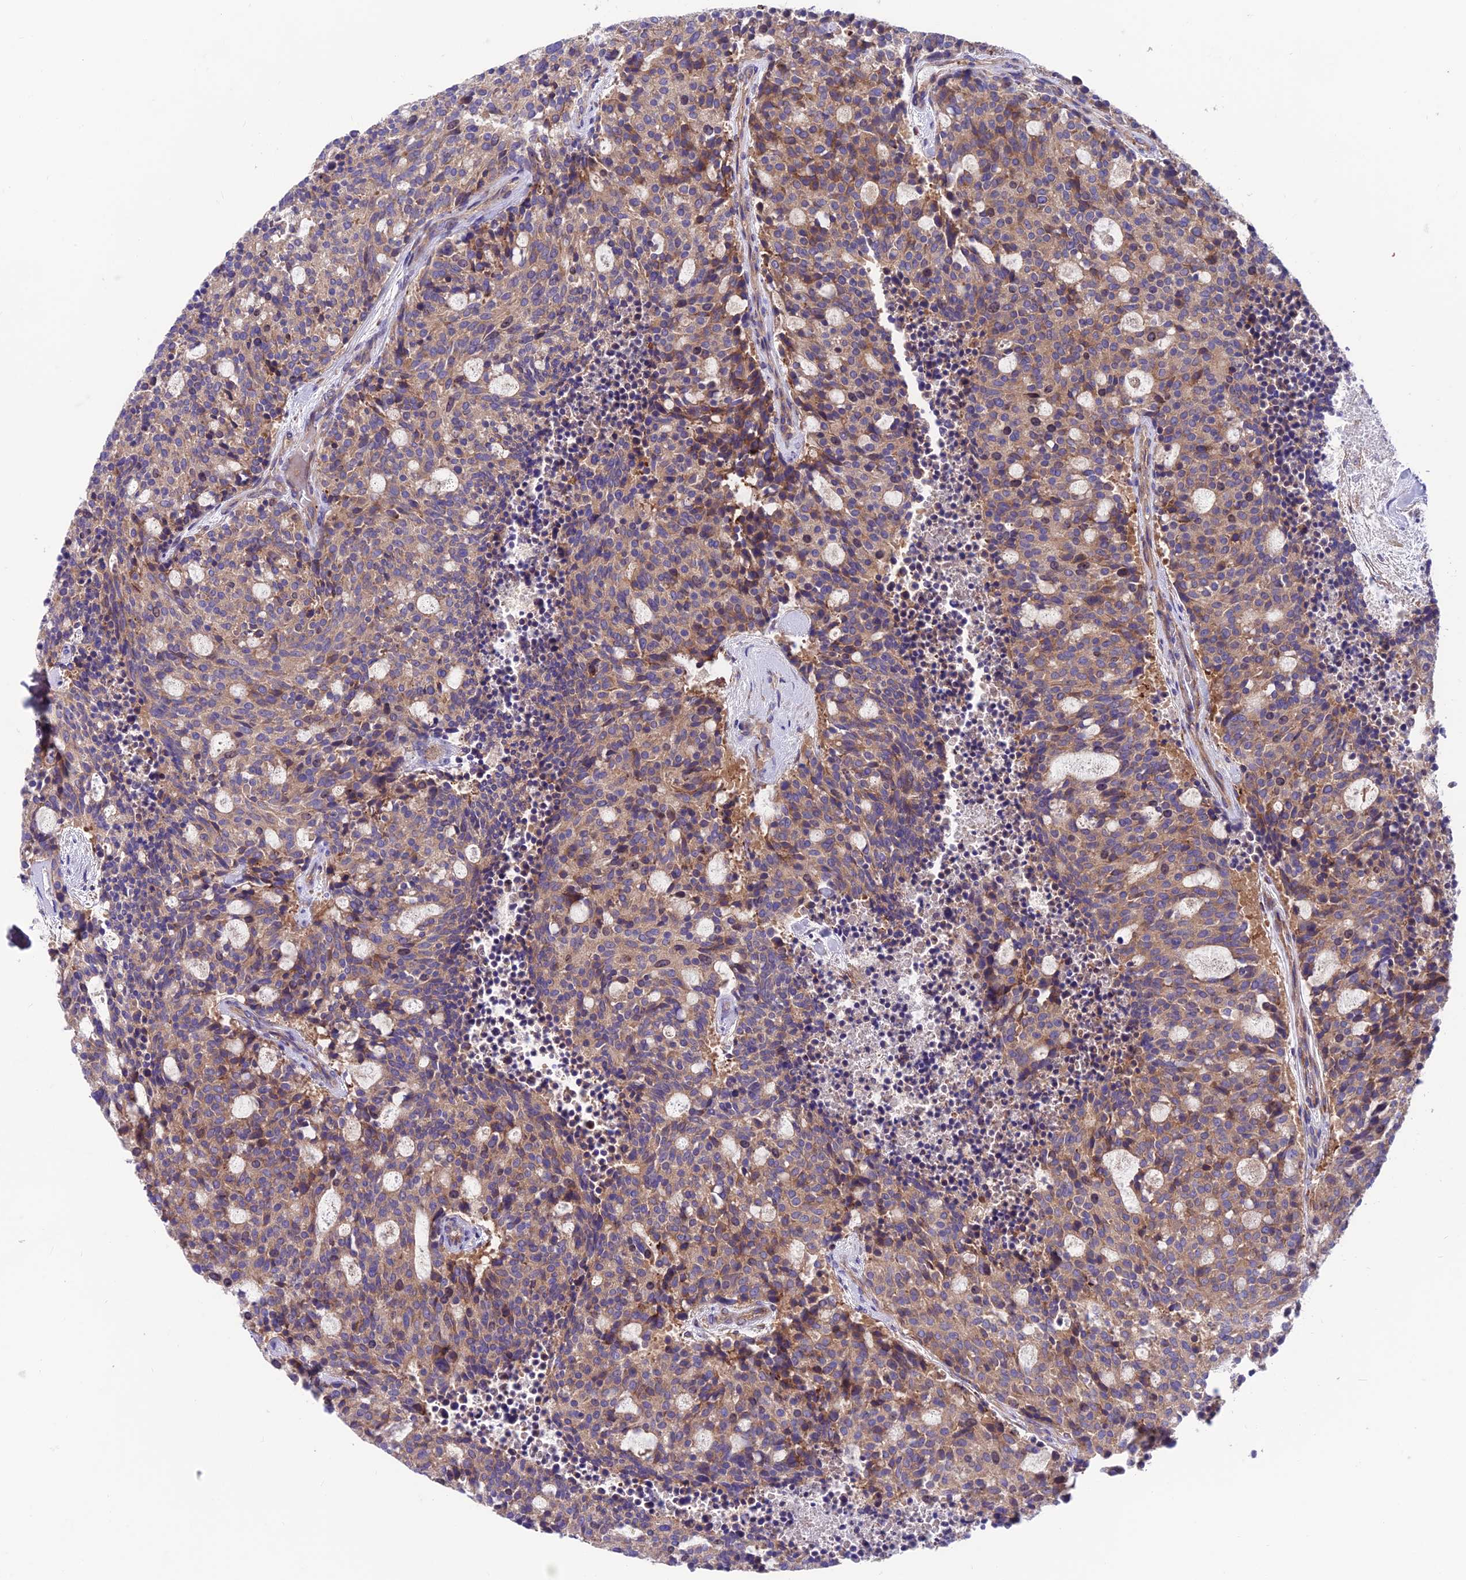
{"staining": {"intensity": "moderate", "quantity": ">75%", "location": "cytoplasmic/membranous"}, "tissue": "carcinoid", "cell_type": "Tumor cells", "image_type": "cancer", "snomed": [{"axis": "morphology", "description": "Carcinoid, malignant, NOS"}, {"axis": "topography", "description": "Pancreas"}], "caption": "A medium amount of moderate cytoplasmic/membranous staining is seen in about >75% of tumor cells in carcinoid (malignant) tissue.", "gene": "VPS16", "patient": {"sex": "female", "age": 54}}